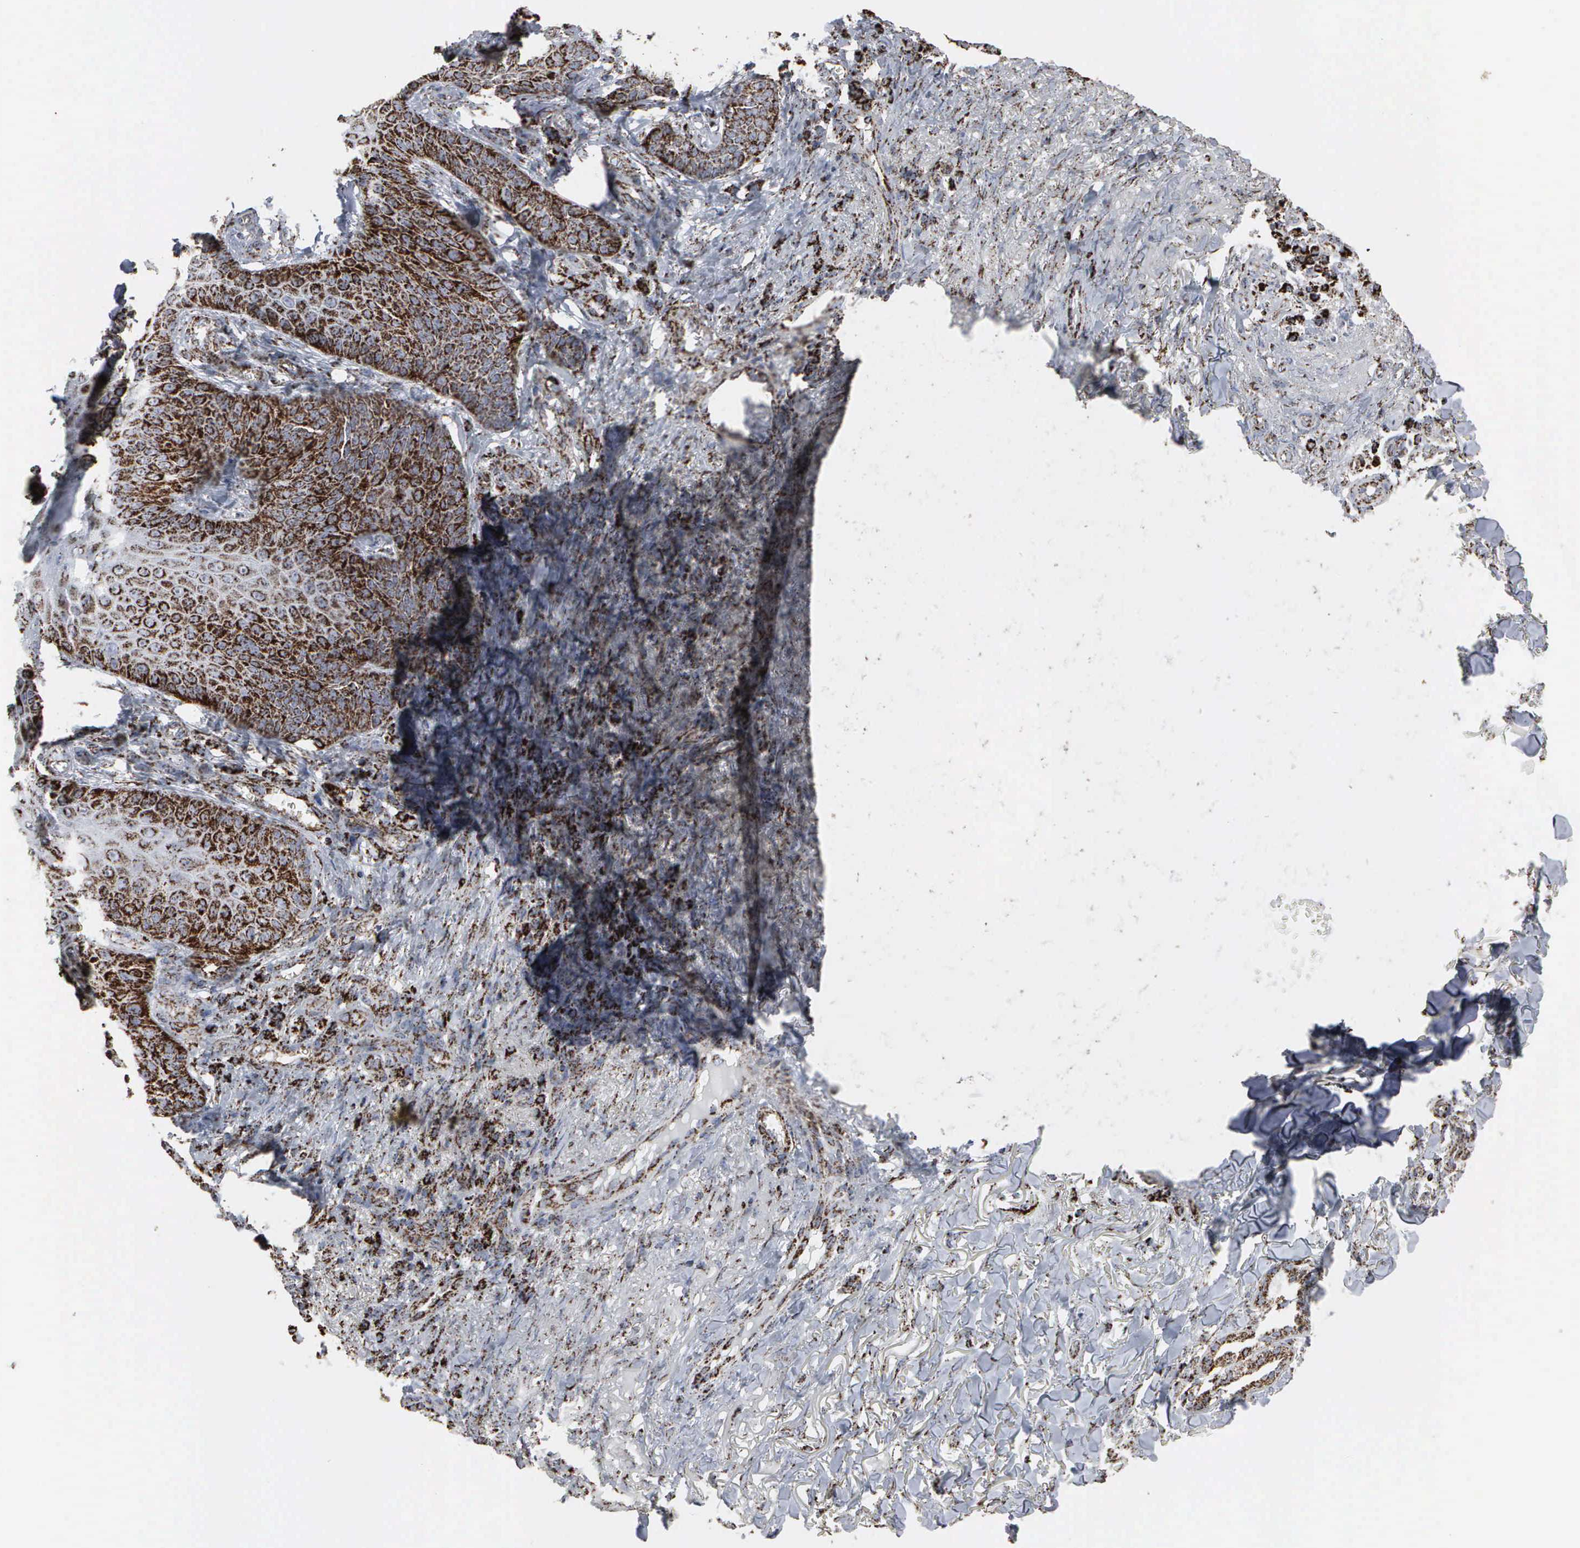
{"staining": {"intensity": "strong", "quantity": "25%-75%", "location": "cytoplasmic/membranous"}, "tissue": "skin cancer", "cell_type": "Tumor cells", "image_type": "cancer", "snomed": [{"axis": "morphology", "description": "Basal cell carcinoma"}, {"axis": "topography", "description": "Skin"}], "caption": "The immunohistochemical stain labels strong cytoplasmic/membranous expression in tumor cells of skin basal cell carcinoma tissue.", "gene": "HSPA9", "patient": {"sex": "male", "age": 81}}